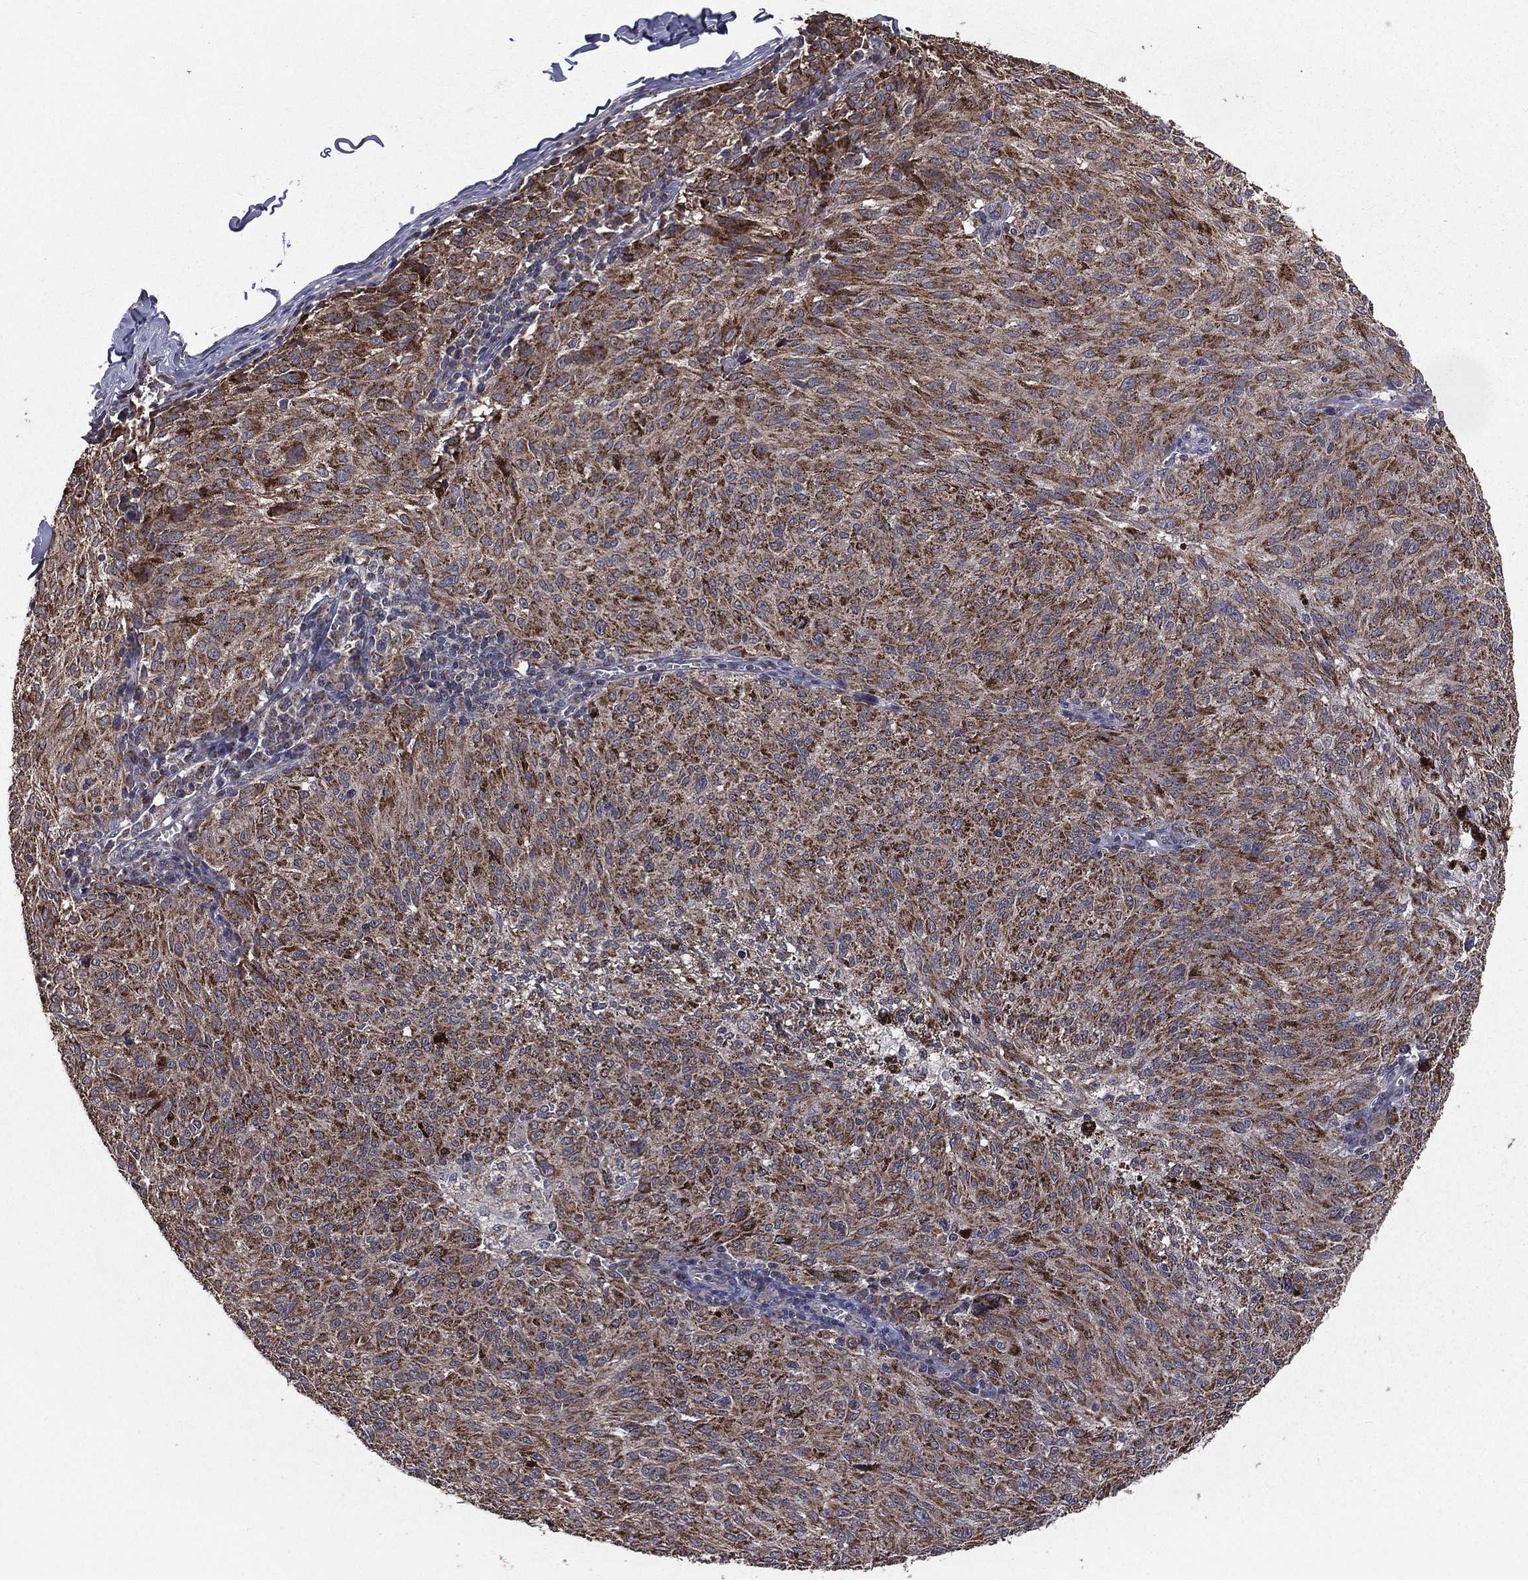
{"staining": {"intensity": "strong", "quantity": ">75%", "location": "cytoplasmic/membranous"}, "tissue": "melanoma", "cell_type": "Tumor cells", "image_type": "cancer", "snomed": [{"axis": "morphology", "description": "Malignant melanoma, NOS"}, {"axis": "topography", "description": "Skin"}], "caption": "Tumor cells demonstrate strong cytoplasmic/membranous staining in approximately >75% of cells in malignant melanoma. (brown staining indicates protein expression, while blue staining denotes nuclei).", "gene": "MRPL46", "patient": {"sex": "female", "age": 72}}